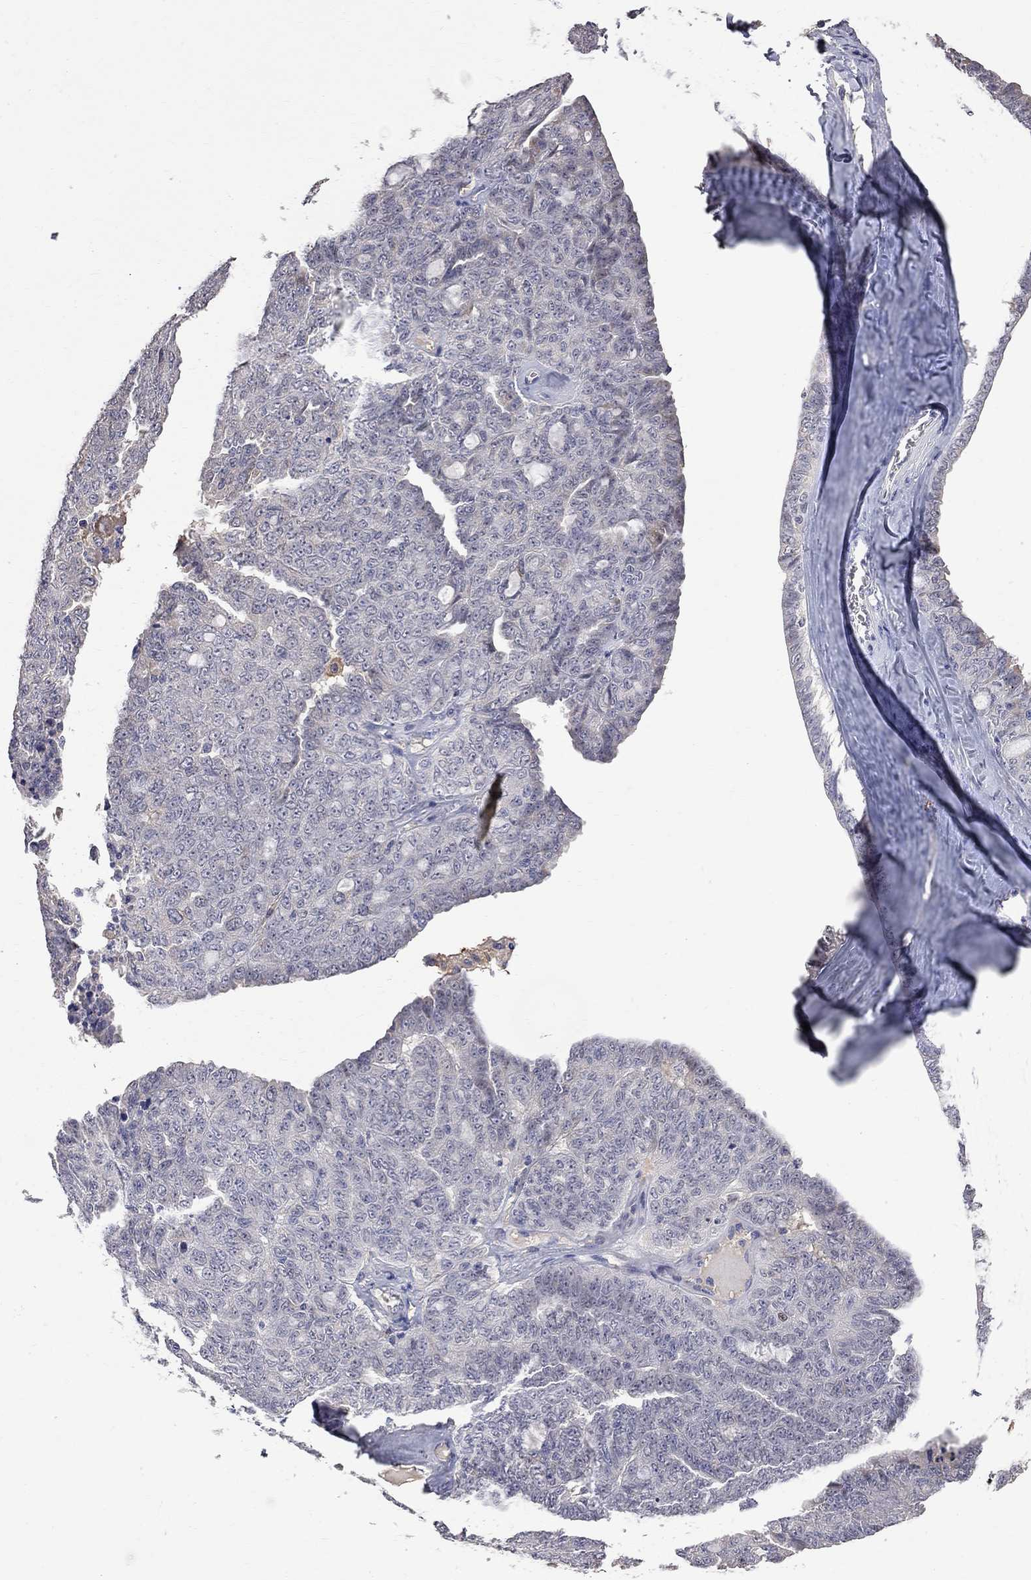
{"staining": {"intensity": "negative", "quantity": "none", "location": "none"}, "tissue": "ovarian cancer", "cell_type": "Tumor cells", "image_type": "cancer", "snomed": [{"axis": "morphology", "description": "Cystadenocarcinoma, serous, NOS"}, {"axis": "topography", "description": "Ovary"}], "caption": "This is a micrograph of immunohistochemistry (IHC) staining of ovarian cancer (serous cystadenocarcinoma), which shows no staining in tumor cells. Nuclei are stained in blue.", "gene": "CKAP2", "patient": {"sex": "female", "age": 71}}